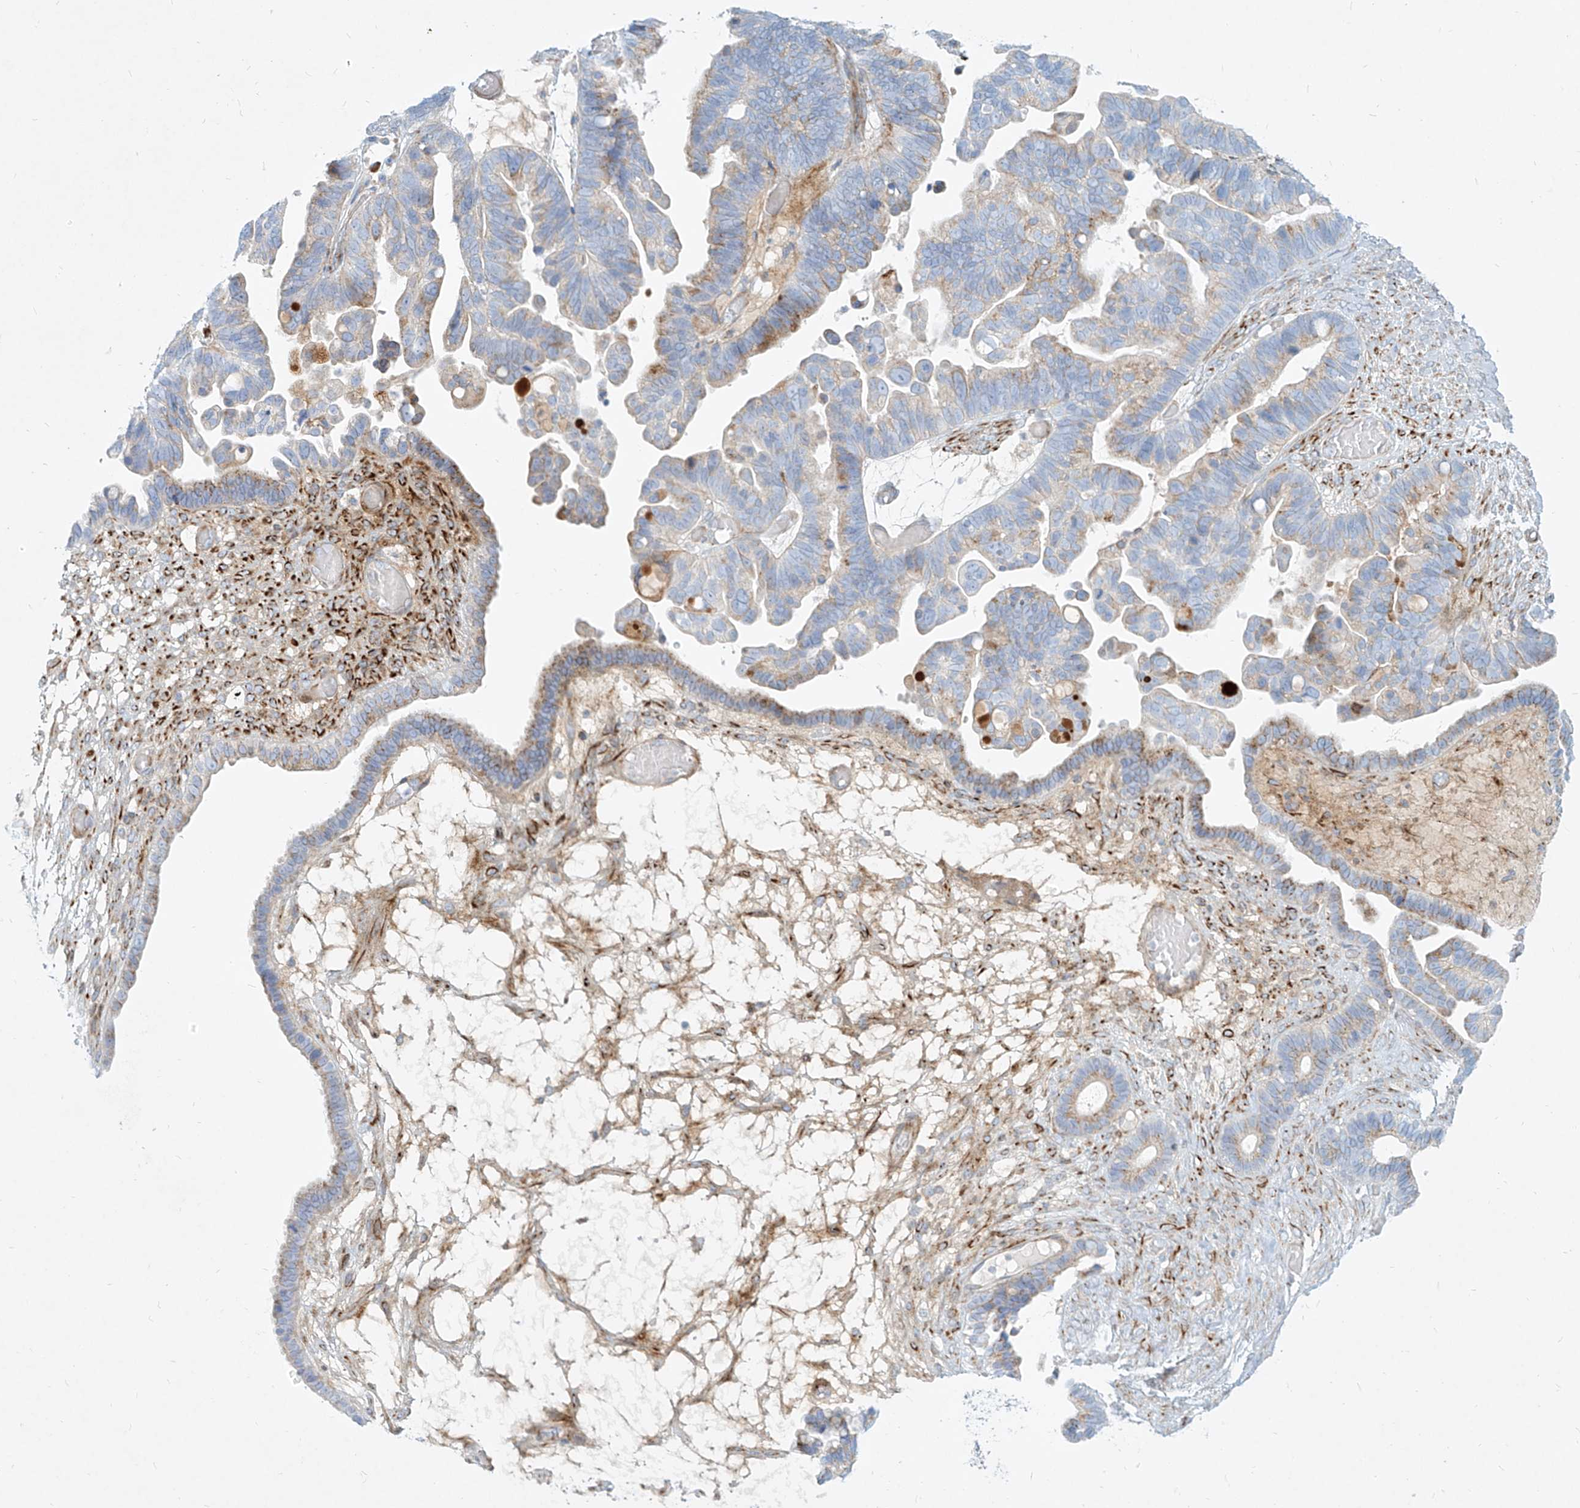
{"staining": {"intensity": "moderate", "quantity": "25%-75%", "location": "cytoplasmic/membranous"}, "tissue": "ovarian cancer", "cell_type": "Tumor cells", "image_type": "cancer", "snomed": [{"axis": "morphology", "description": "Cystadenocarcinoma, serous, NOS"}, {"axis": "topography", "description": "Ovary"}], "caption": "Ovarian cancer (serous cystadenocarcinoma) was stained to show a protein in brown. There is medium levels of moderate cytoplasmic/membranous expression in about 25%-75% of tumor cells. (Brightfield microscopy of DAB IHC at high magnification).", "gene": "MTX2", "patient": {"sex": "female", "age": 56}}